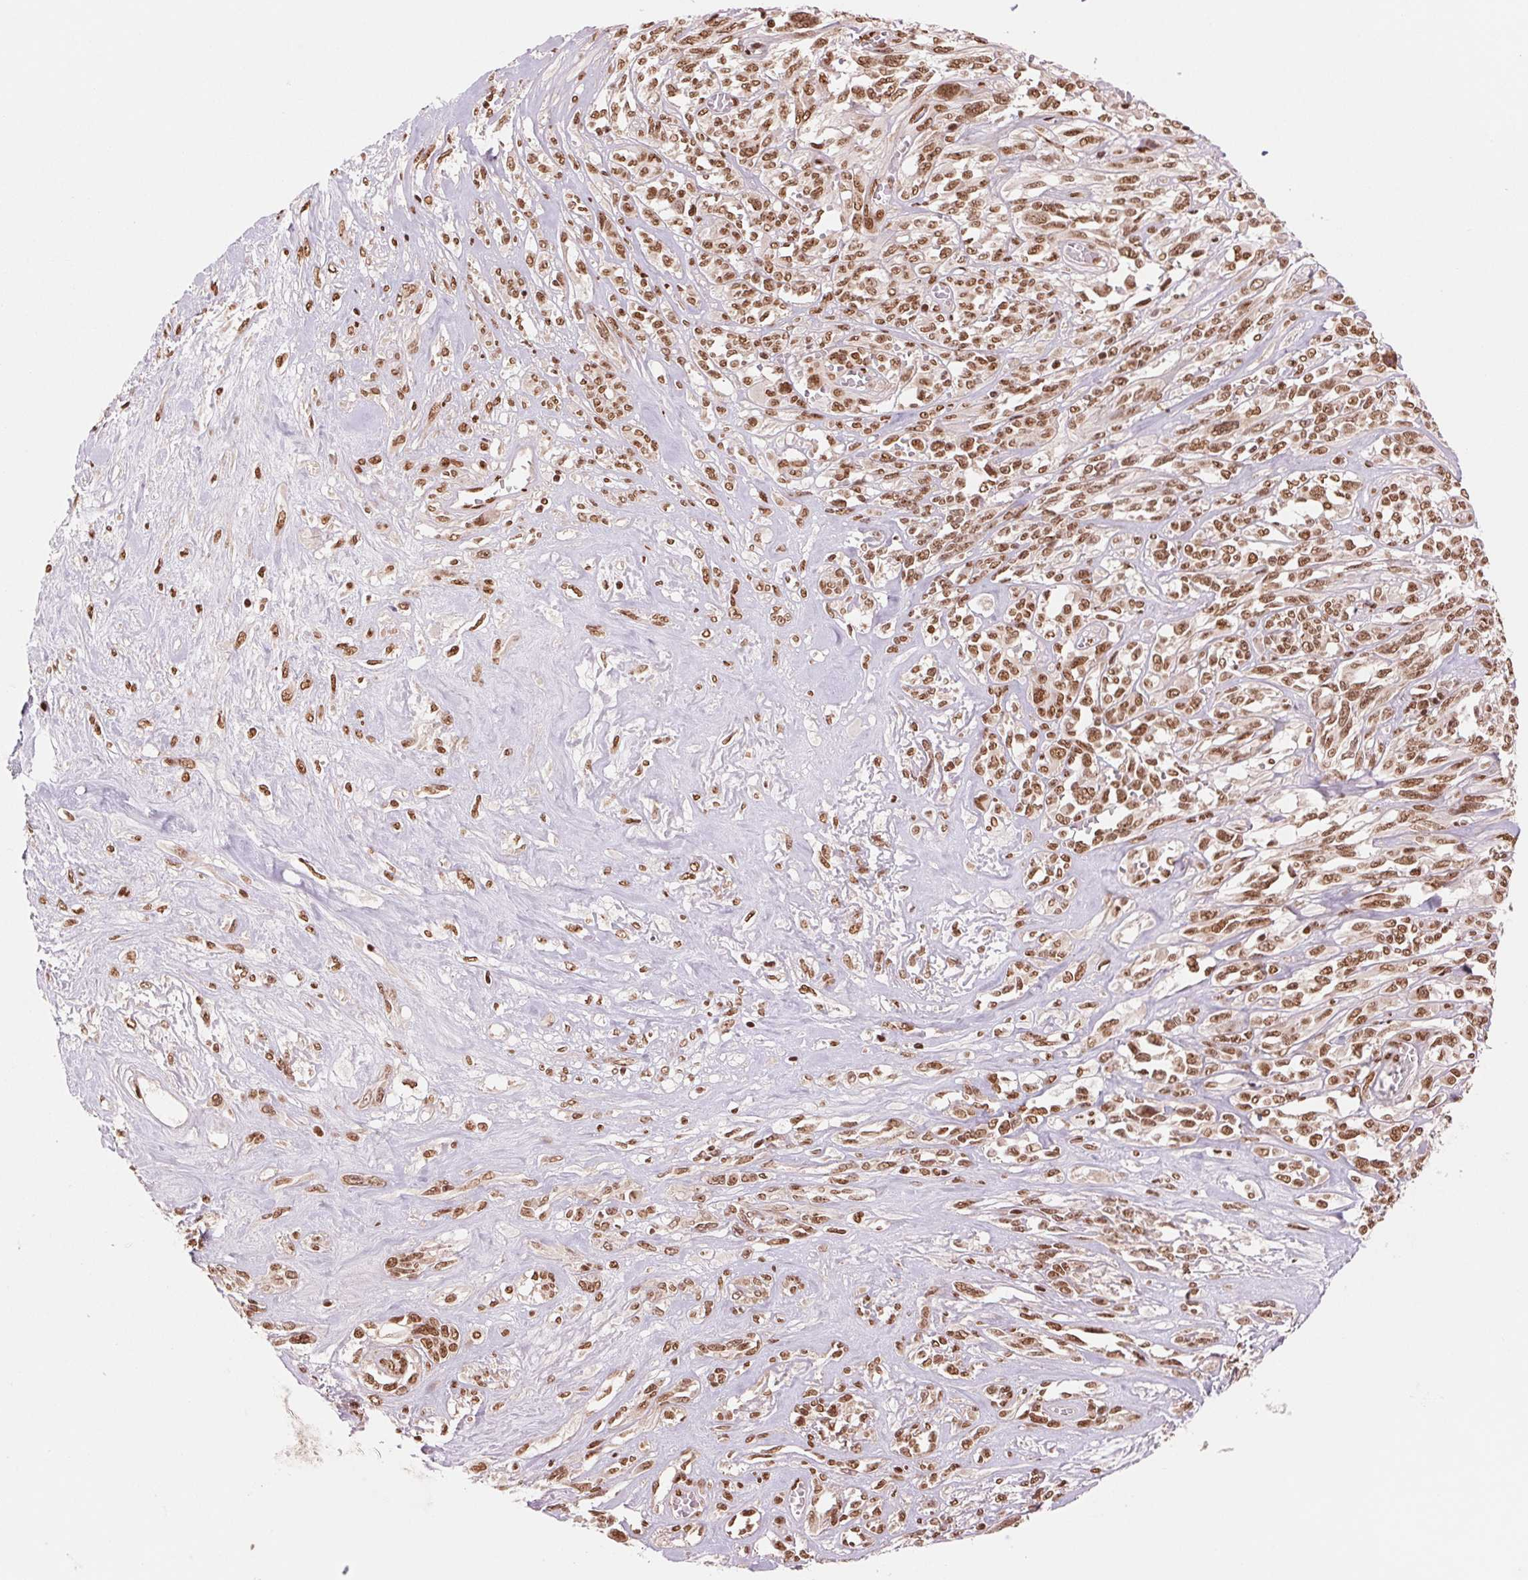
{"staining": {"intensity": "moderate", "quantity": ">75%", "location": "nuclear"}, "tissue": "melanoma", "cell_type": "Tumor cells", "image_type": "cancer", "snomed": [{"axis": "morphology", "description": "Malignant melanoma, NOS"}, {"axis": "topography", "description": "Skin"}], "caption": "Protein expression analysis of malignant melanoma exhibits moderate nuclear positivity in about >75% of tumor cells.", "gene": "TTLL9", "patient": {"sex": "female", "age": 91}}